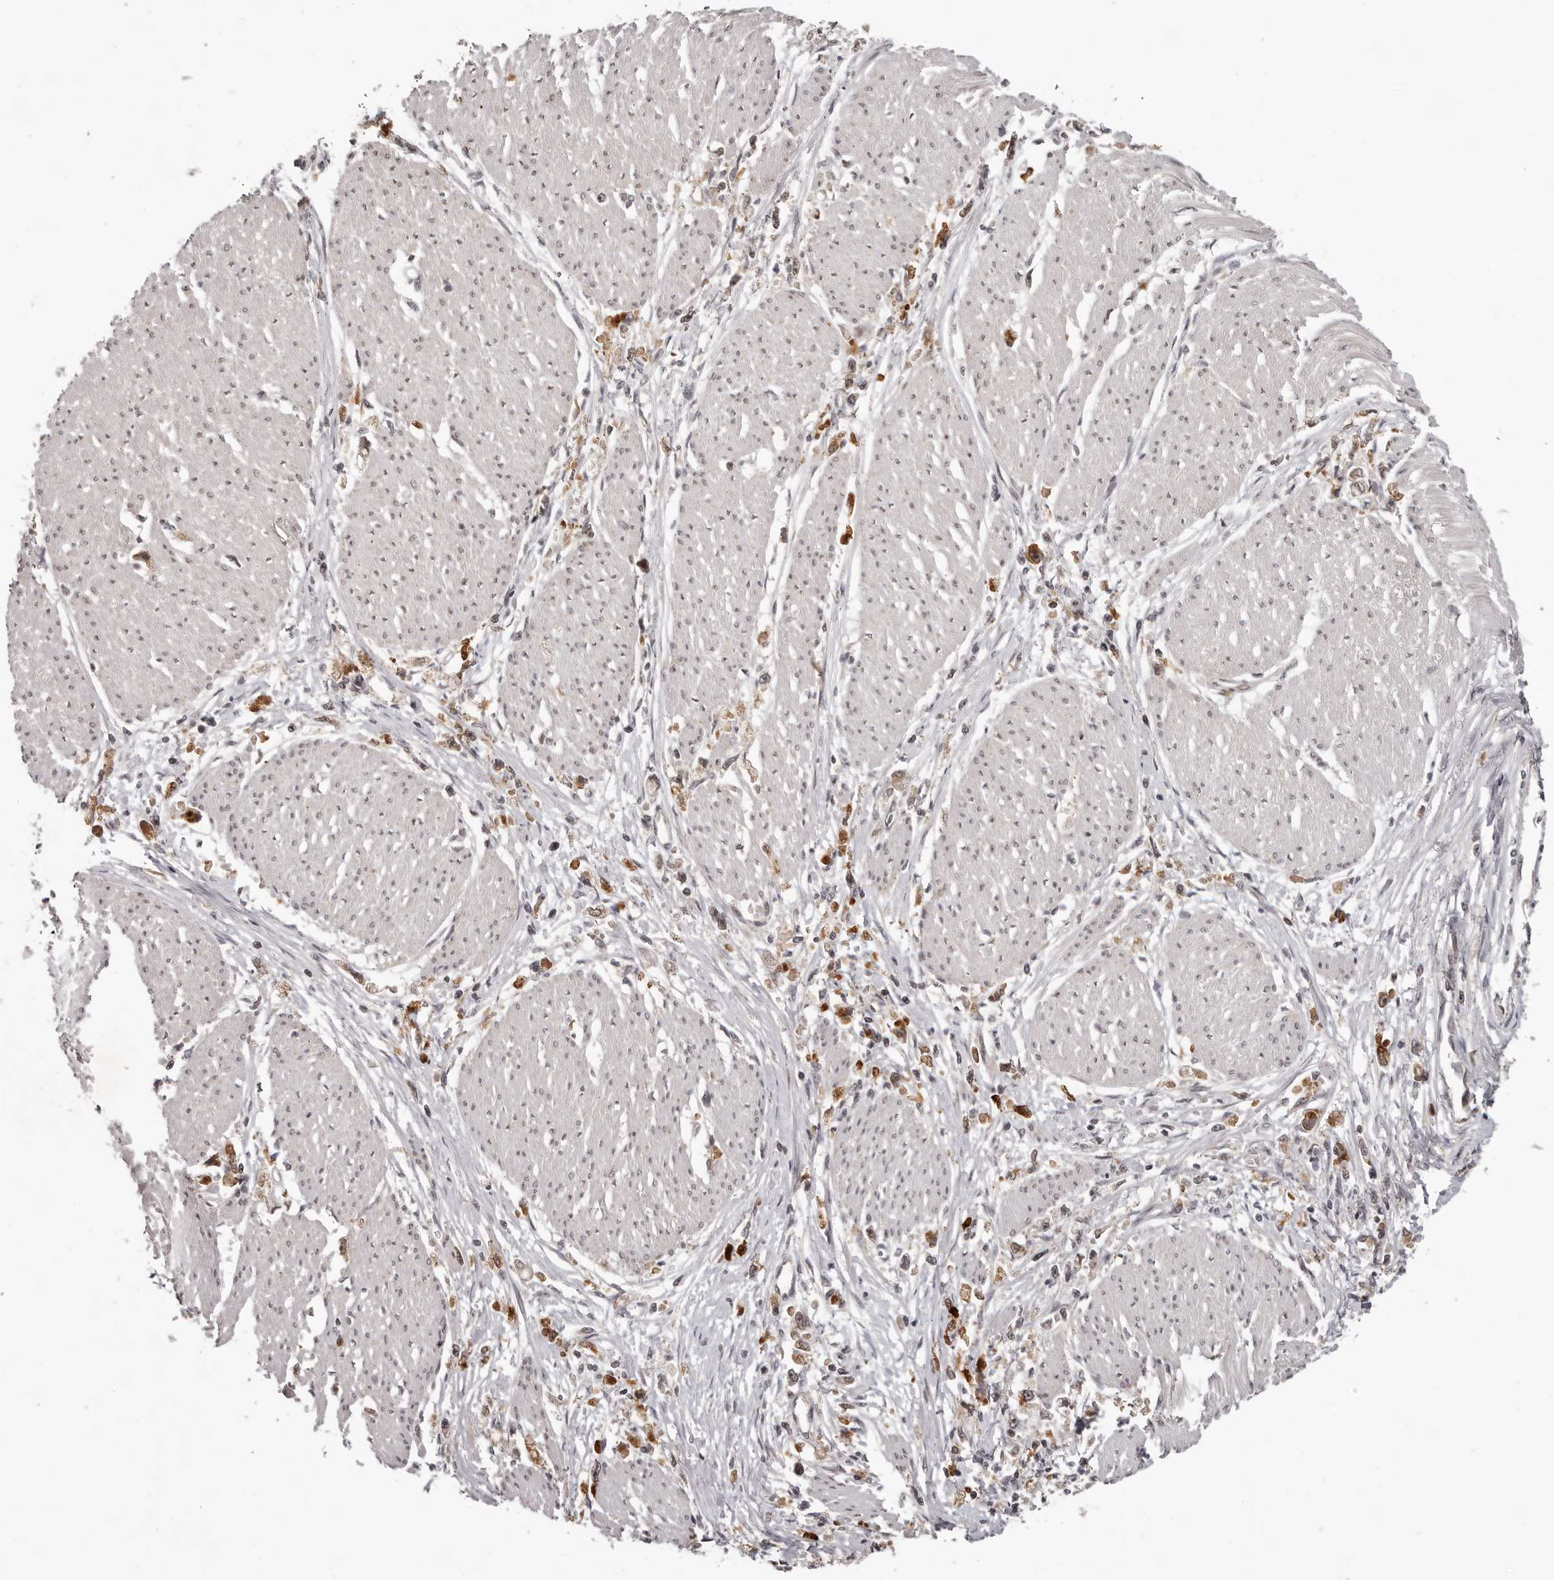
{"staining": {"intensity": "moderate", "quantity": ">75%", "location": "cytoplasmic/membranous,nuclear"}, "tissue": "stomach cancer", "cell_type": "Tumor cells", "image_type": "cancer", "snomed": [{"axis": "morphology", "description": "Adenocarcinoma, NOS"}, {"axis": "topography", "description": "Stomach"}], "caption": "Immunohistochemistry of stomach cancer shows medium levels of moderate cytoplasmic/membranous and nuclear staining in about >75% of tumor cells.", "gene": "TBX5", "patient": {"sex": "female", "age": 59}}